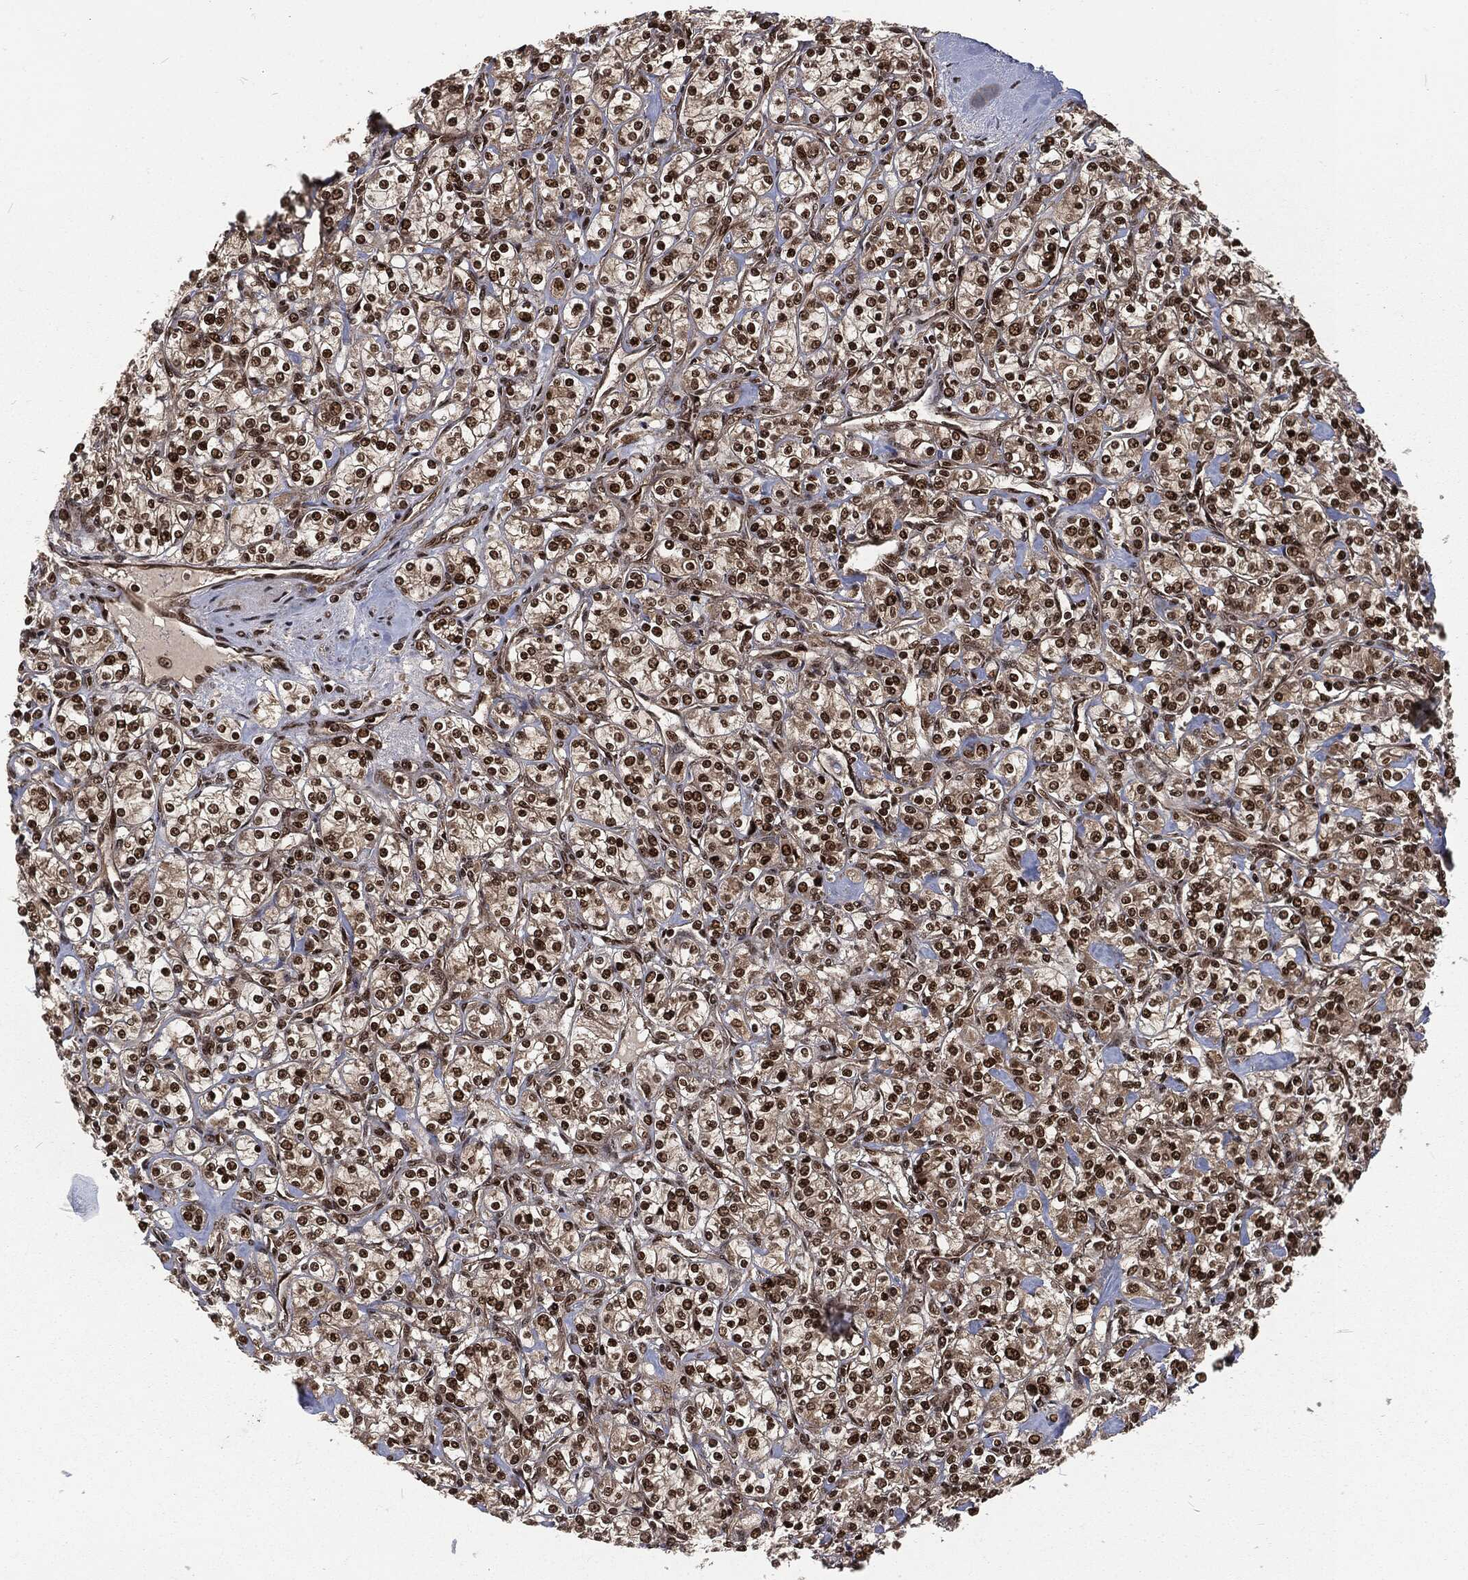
{"staining": {"intensity": "strong", "quantity": ">75%", "location": "nuclear"}, "tissue": "renal cancer", "cell_type": "Tumor cells", "image_type": "cancer", "snomed": [{"axis": "morphology", "description": "Adenocarcinoma, NOS"}, {"axis": "topography", "description": "Kidney"}], "caption": "Renal adenocarcinoma tissue displays strong nuclear positivity in about >75% of tumor cells (IHC, brightfield microscopy, high magnification).", "gene": "NGRN", "patient": {"sex": "male", "age": 77}}